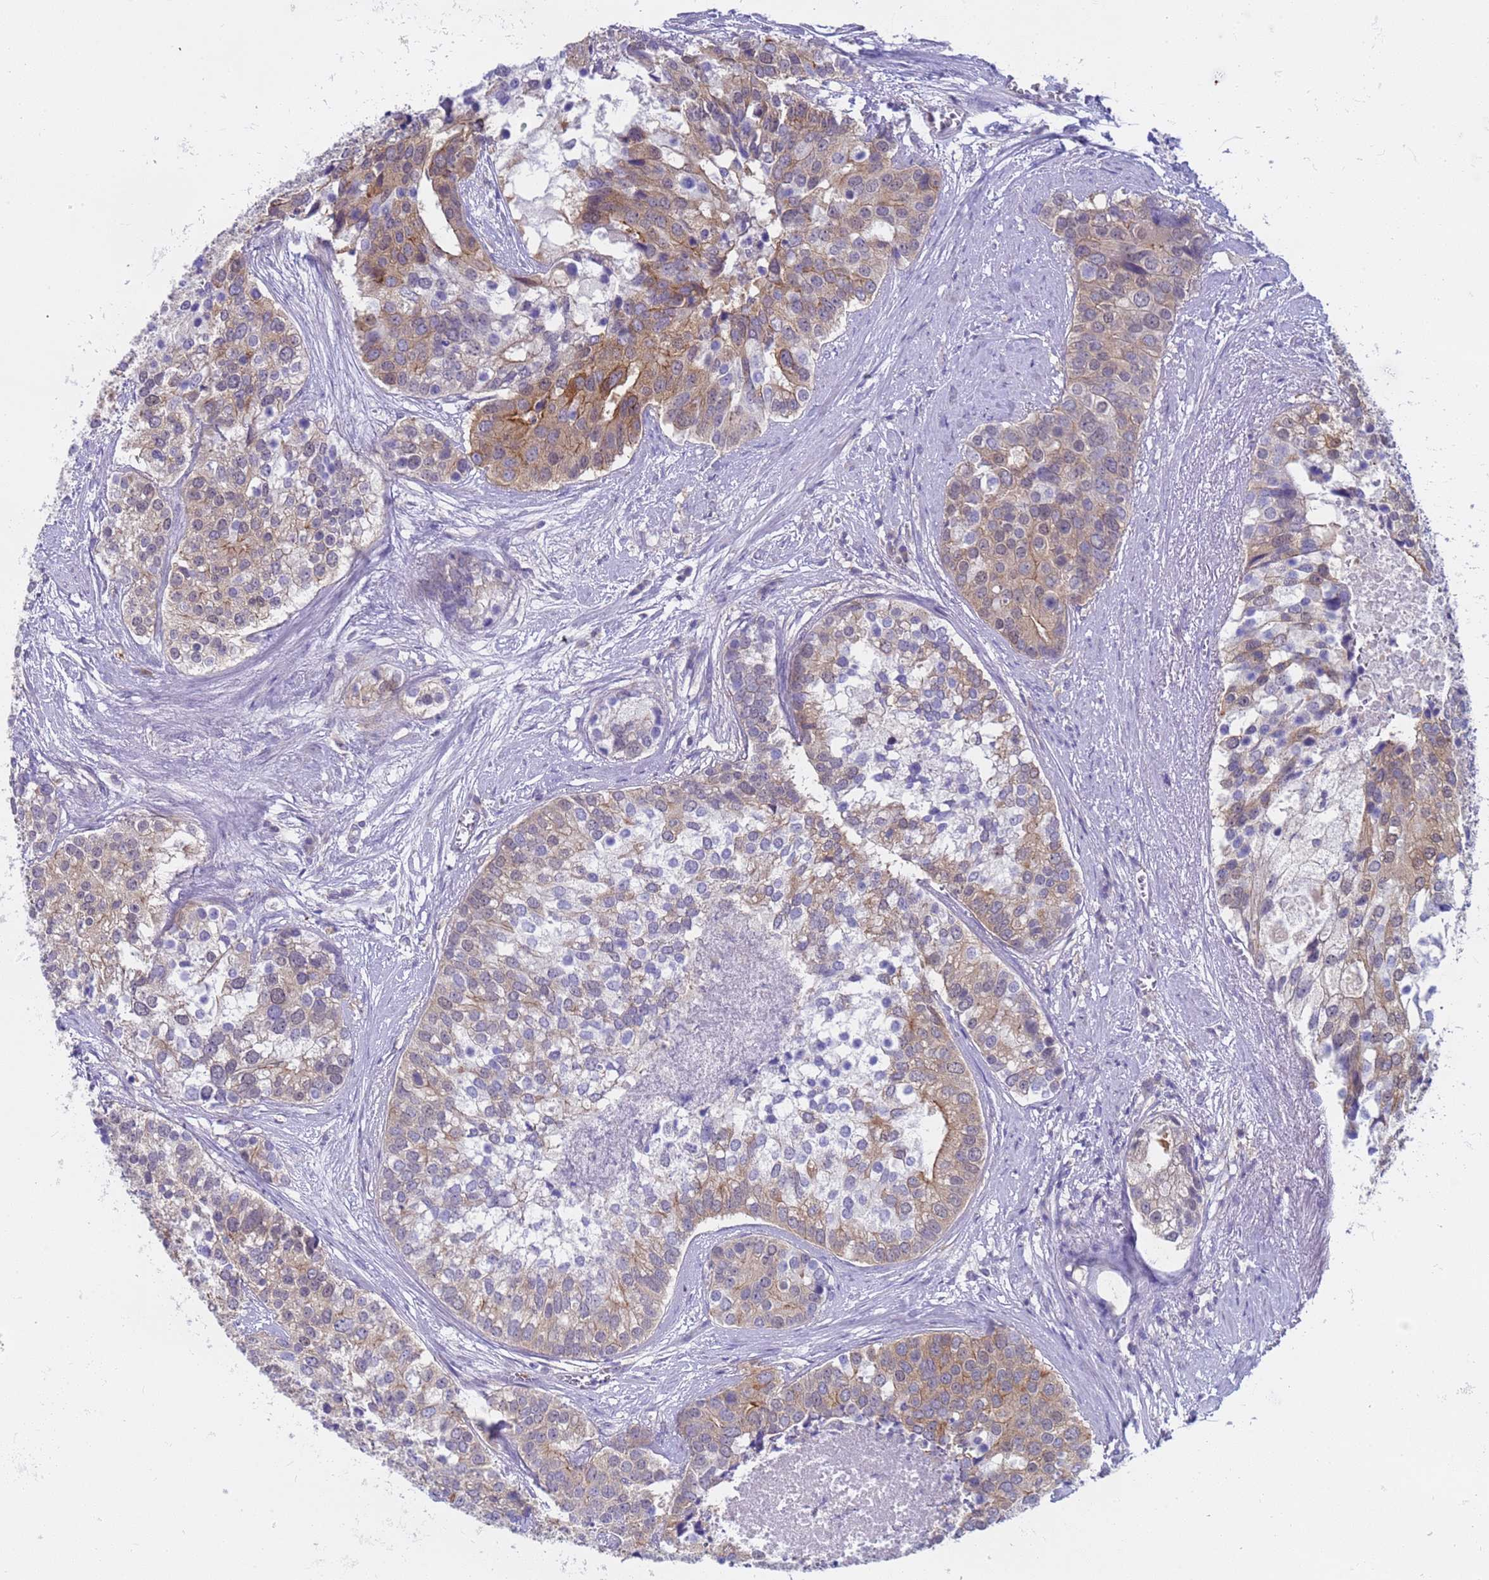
{"staining": {"intensity": "weak", "quantity": ">75%", "location": "cytoplasmic/membranous"}, "tissue": "prostate cancer", "cell_type": "Tumor cells", "image_type": "cancer", "snomed": [{"axis": "morphology", "description": "Adenocarcinoma, High grade"}, {"axis": "topography", "description": "Prostate"}], "caption": "Protein staining of adenocarcinoma (high-grade) (prostate) tissue exhibits weak cytoplasmic/membranous expression in about >75% of tumor cells.", "gene": "CAPN7", "patient": {"sex": "male", "age": 62}}